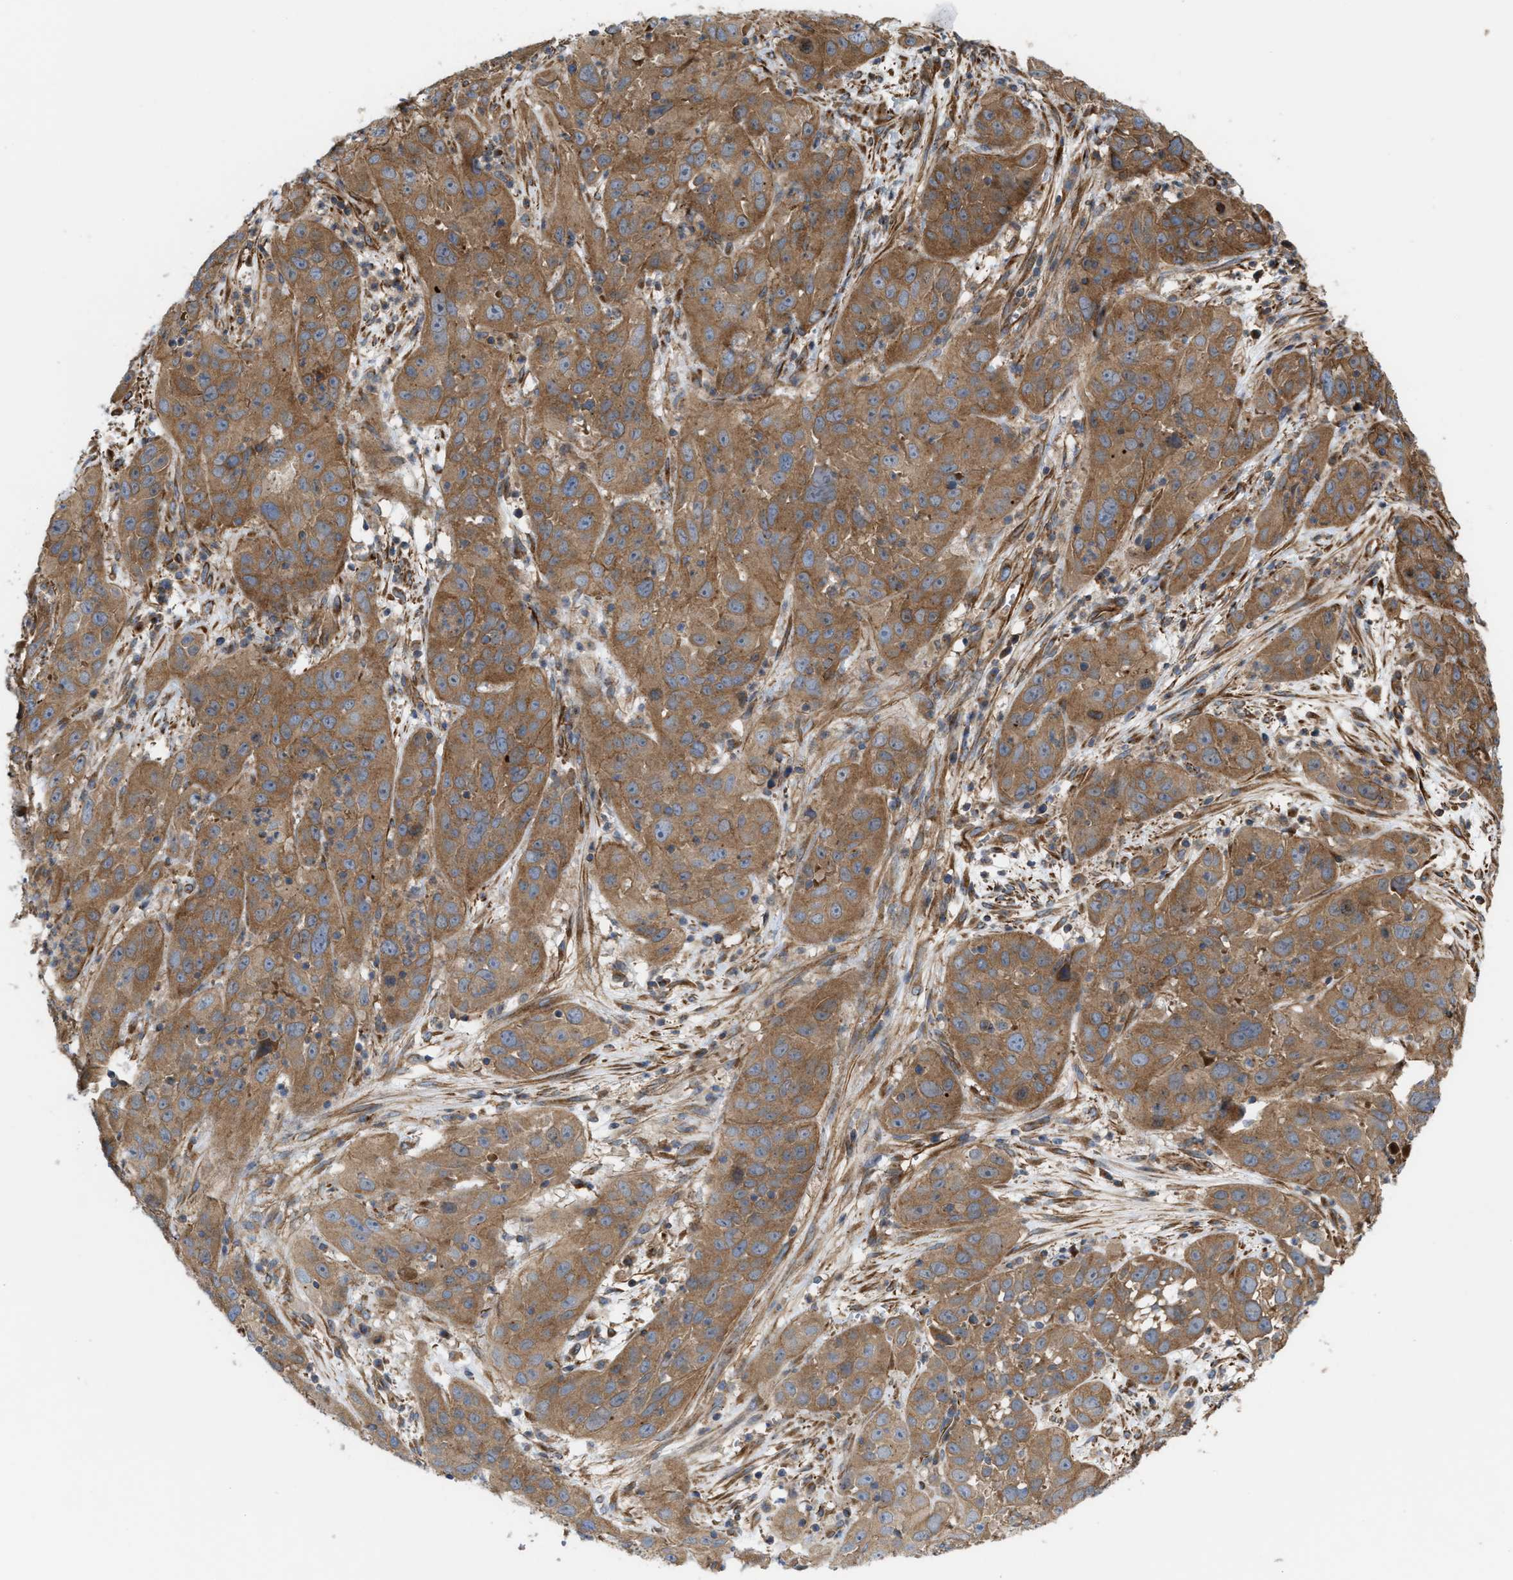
{"staining": {"intensity": "moderate", "quantity": ">75%", "location": "cytoplasmic/membranous"}, "tissue": "cervical cancer", "cell_type": "Tumor cells", "image_type": "cancer", "snomed": [{"axis": "morphology", "description": "Squamous cell carcinoma, NOS"}, {"axis": "topography", "description": "Cervix"}], "caption": "A histopathology image of cervical cancer (squamous cell carcinoma) stained for a protein demonstrates moderate cytoplasmic/membranous brown staining in tumor cells.", "gene": "EPS15L1", "patient": {"sex": "female", "age": 32}}